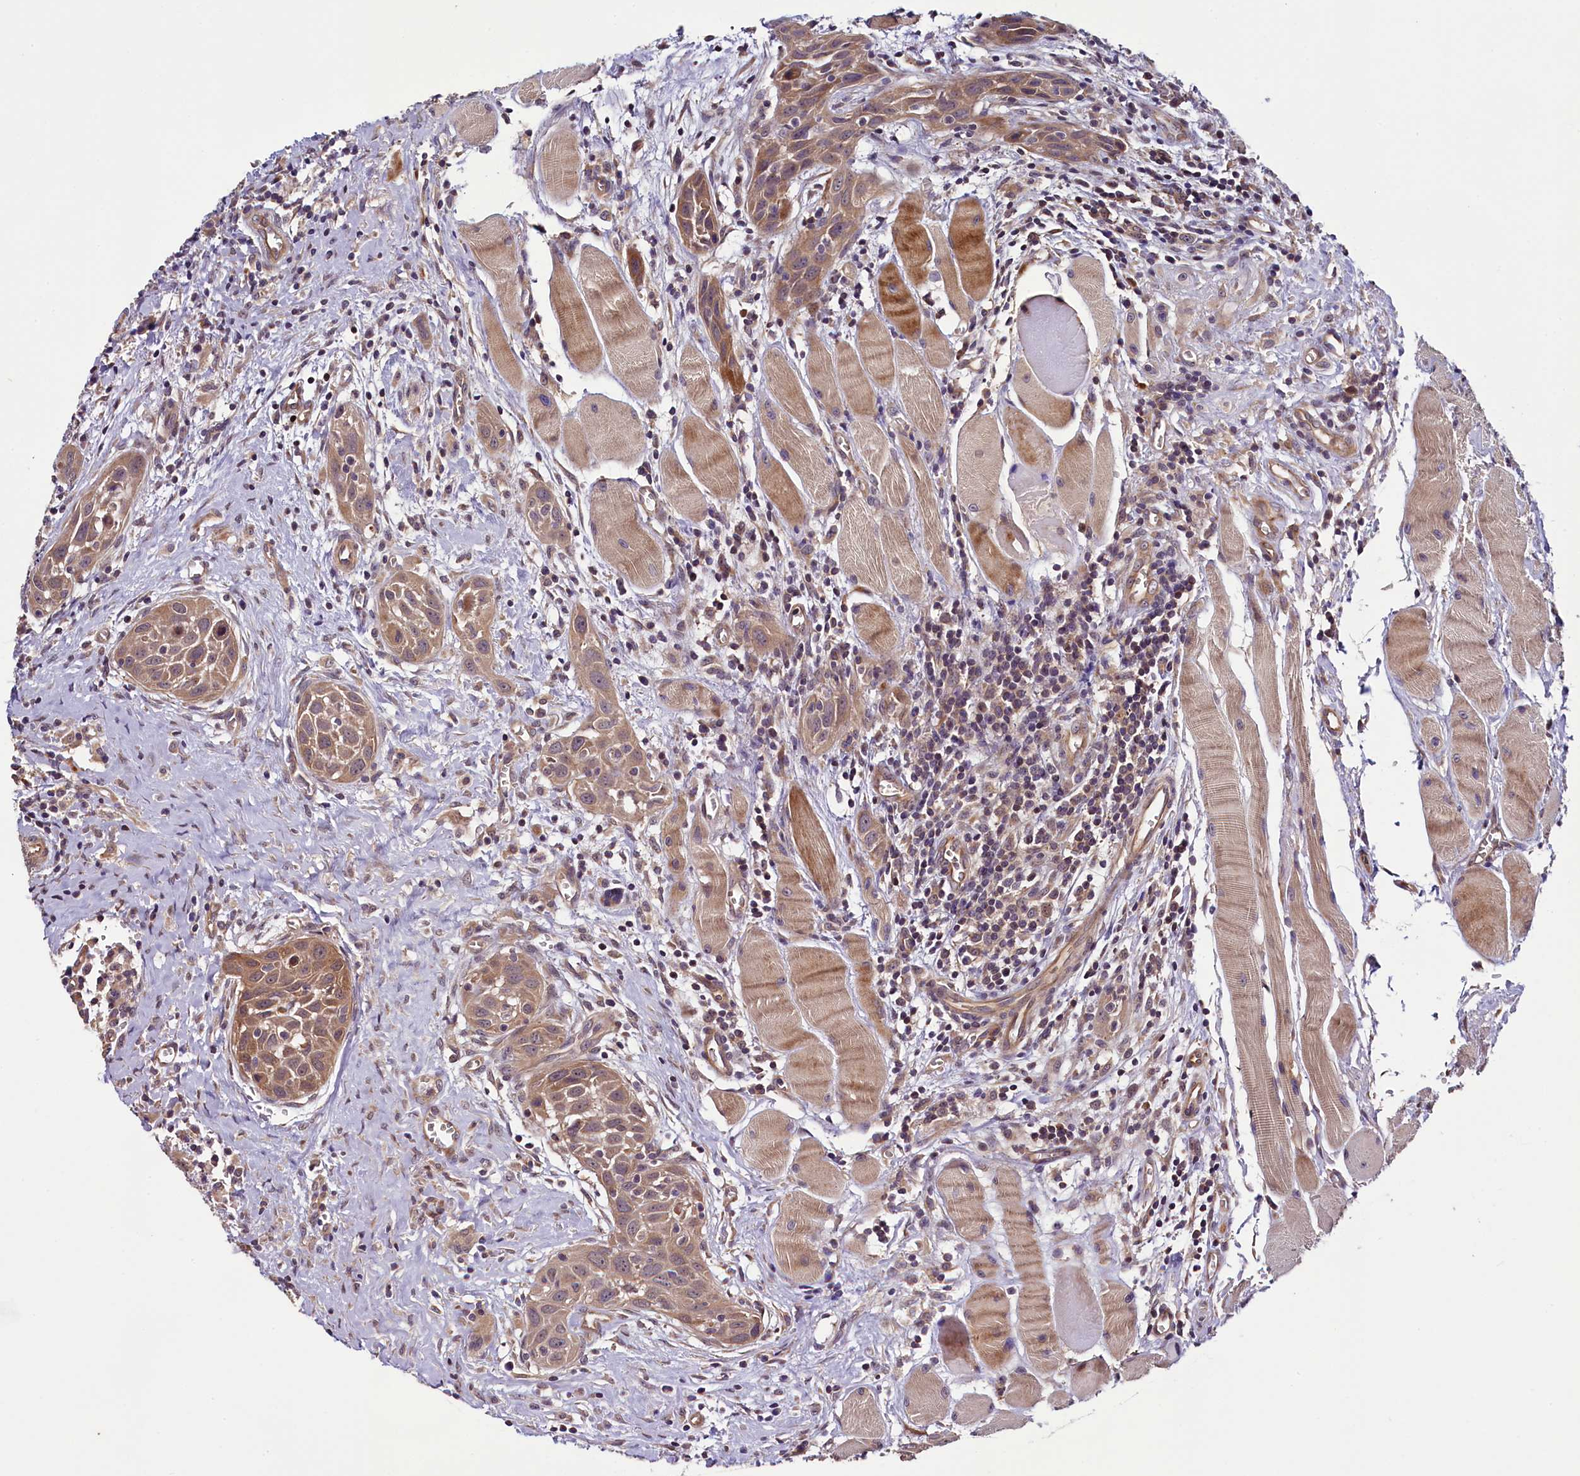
{"staining": {"intensity": "moderate", "quantity": ">75%", "location": "cytoplasmic/membranous"}, "tissue": "head and neck cancer", "cell_type": "Tumor cells", "image_type": "cancer", "snomed": [{"axis": "morphology", "description": "Squamous cell carcinoma, NOS"}, {"axis": "topography", "description": "Oral tissue"}, {"axis": "topography", "description": "Head-Neck"}], "caption": "Protein analysis of head and neck squamous cell carcinoma tissue demonstrates moderate cytoplasmic/membranous positivity in about >75% of tumor cells. The staining was performed using DAB to visualize the protein expression in brown, while the nuclei were stained in blue with hematoxylin (Magnification: 20x).", "gene": "RPUSD2", "patient": {"sex": "female", "age": 50}}